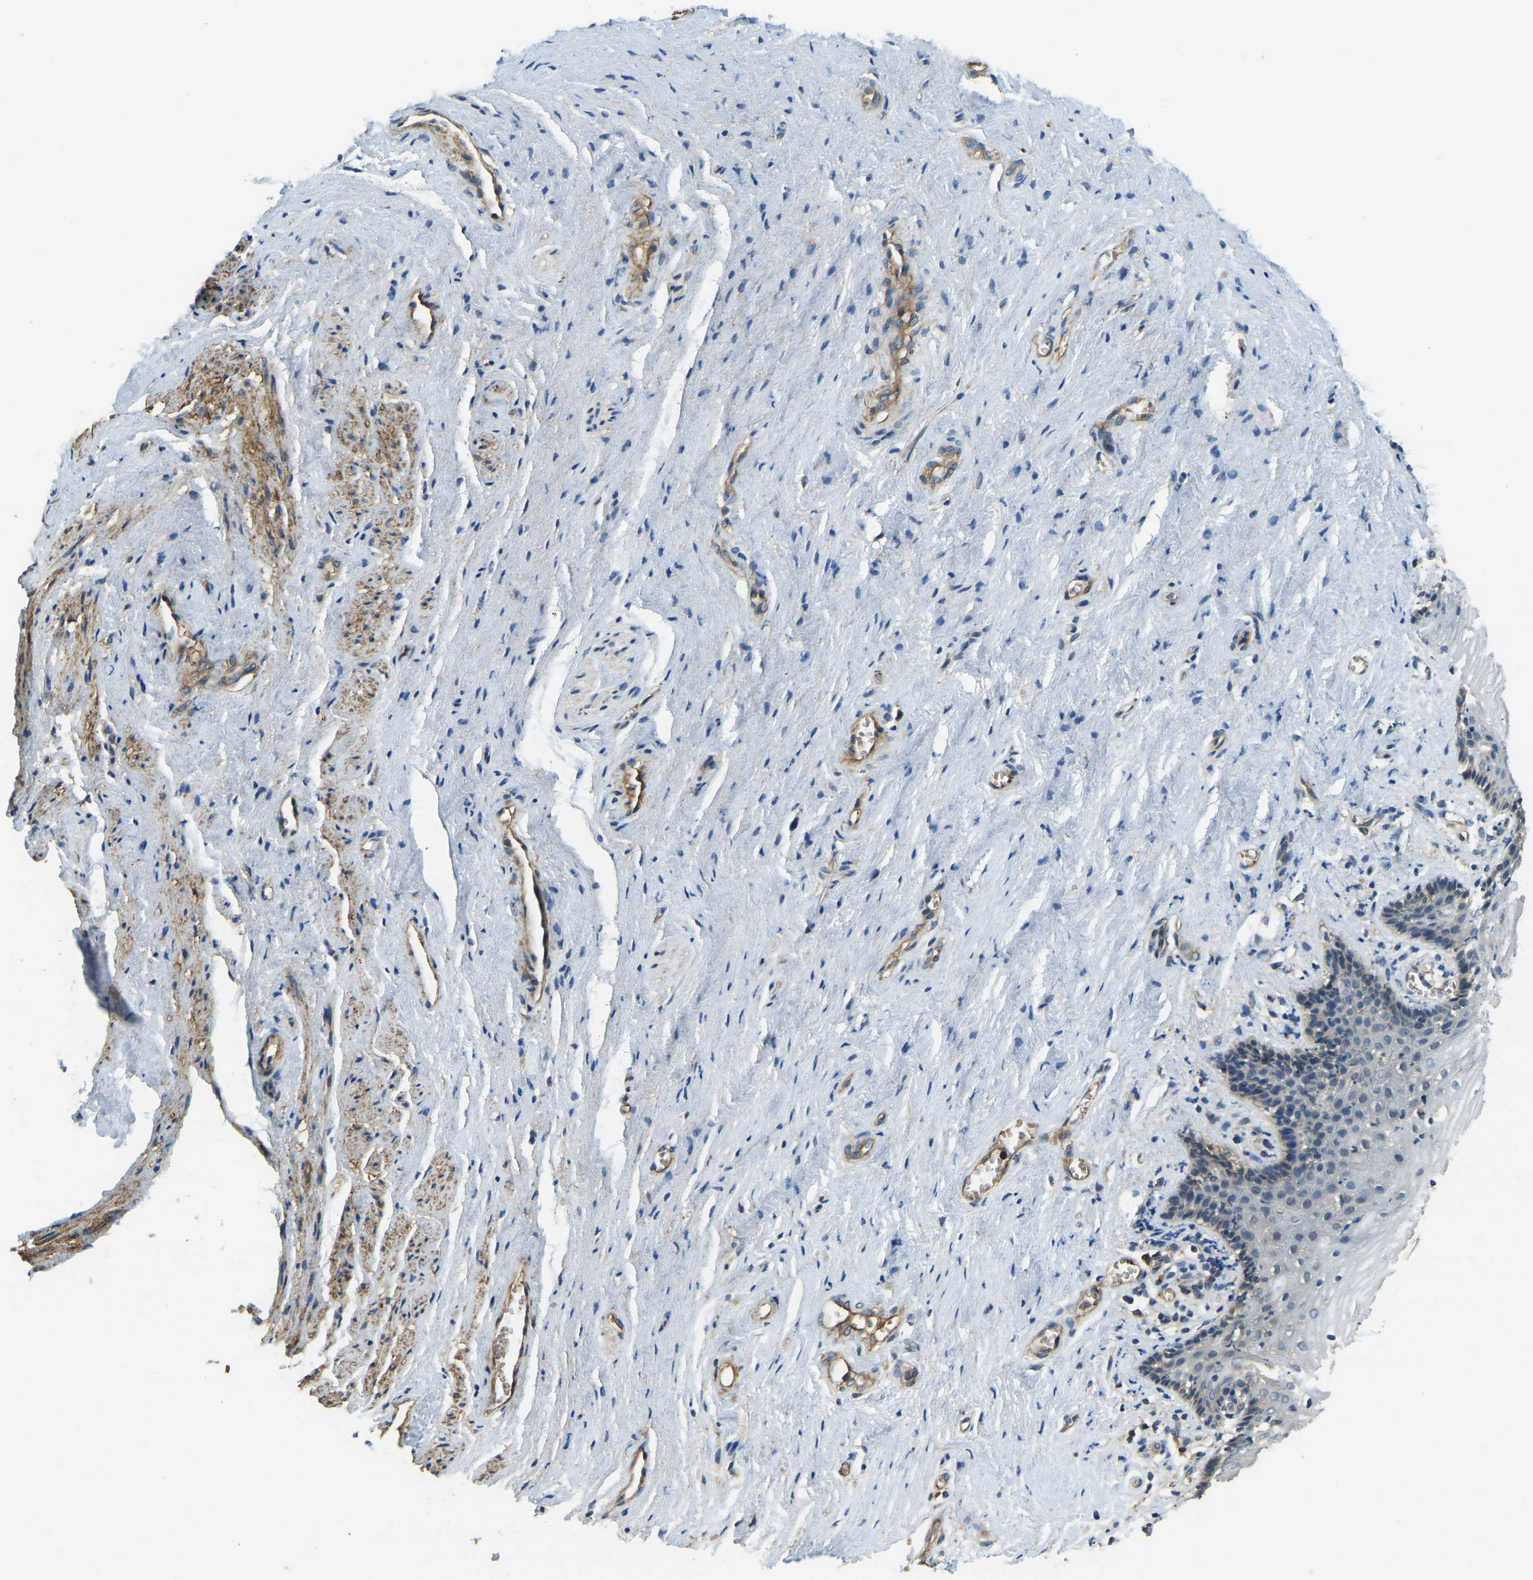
{"staining": {"intensity": "weak", "quantity": "25%-75%", "location": "cytoplasmic/membranous"}, "tissue": "vagina", "cell_type": "Squamous epithelial cells", "image_type": "normal", "snomed": [{"axis": "morphology", "description": "Normal tissue, NOS"}, {"axis": "topography", "description": "Vagina"}], "caption": "DAB immunohistochemical staining of normal human vagina shows weak cytoplasmic/membranous protein expression in about 25%-75% of squamous epithelial cells.", "gene": "ERGIC1", "patient": {"sex": "female", "age": 44}}